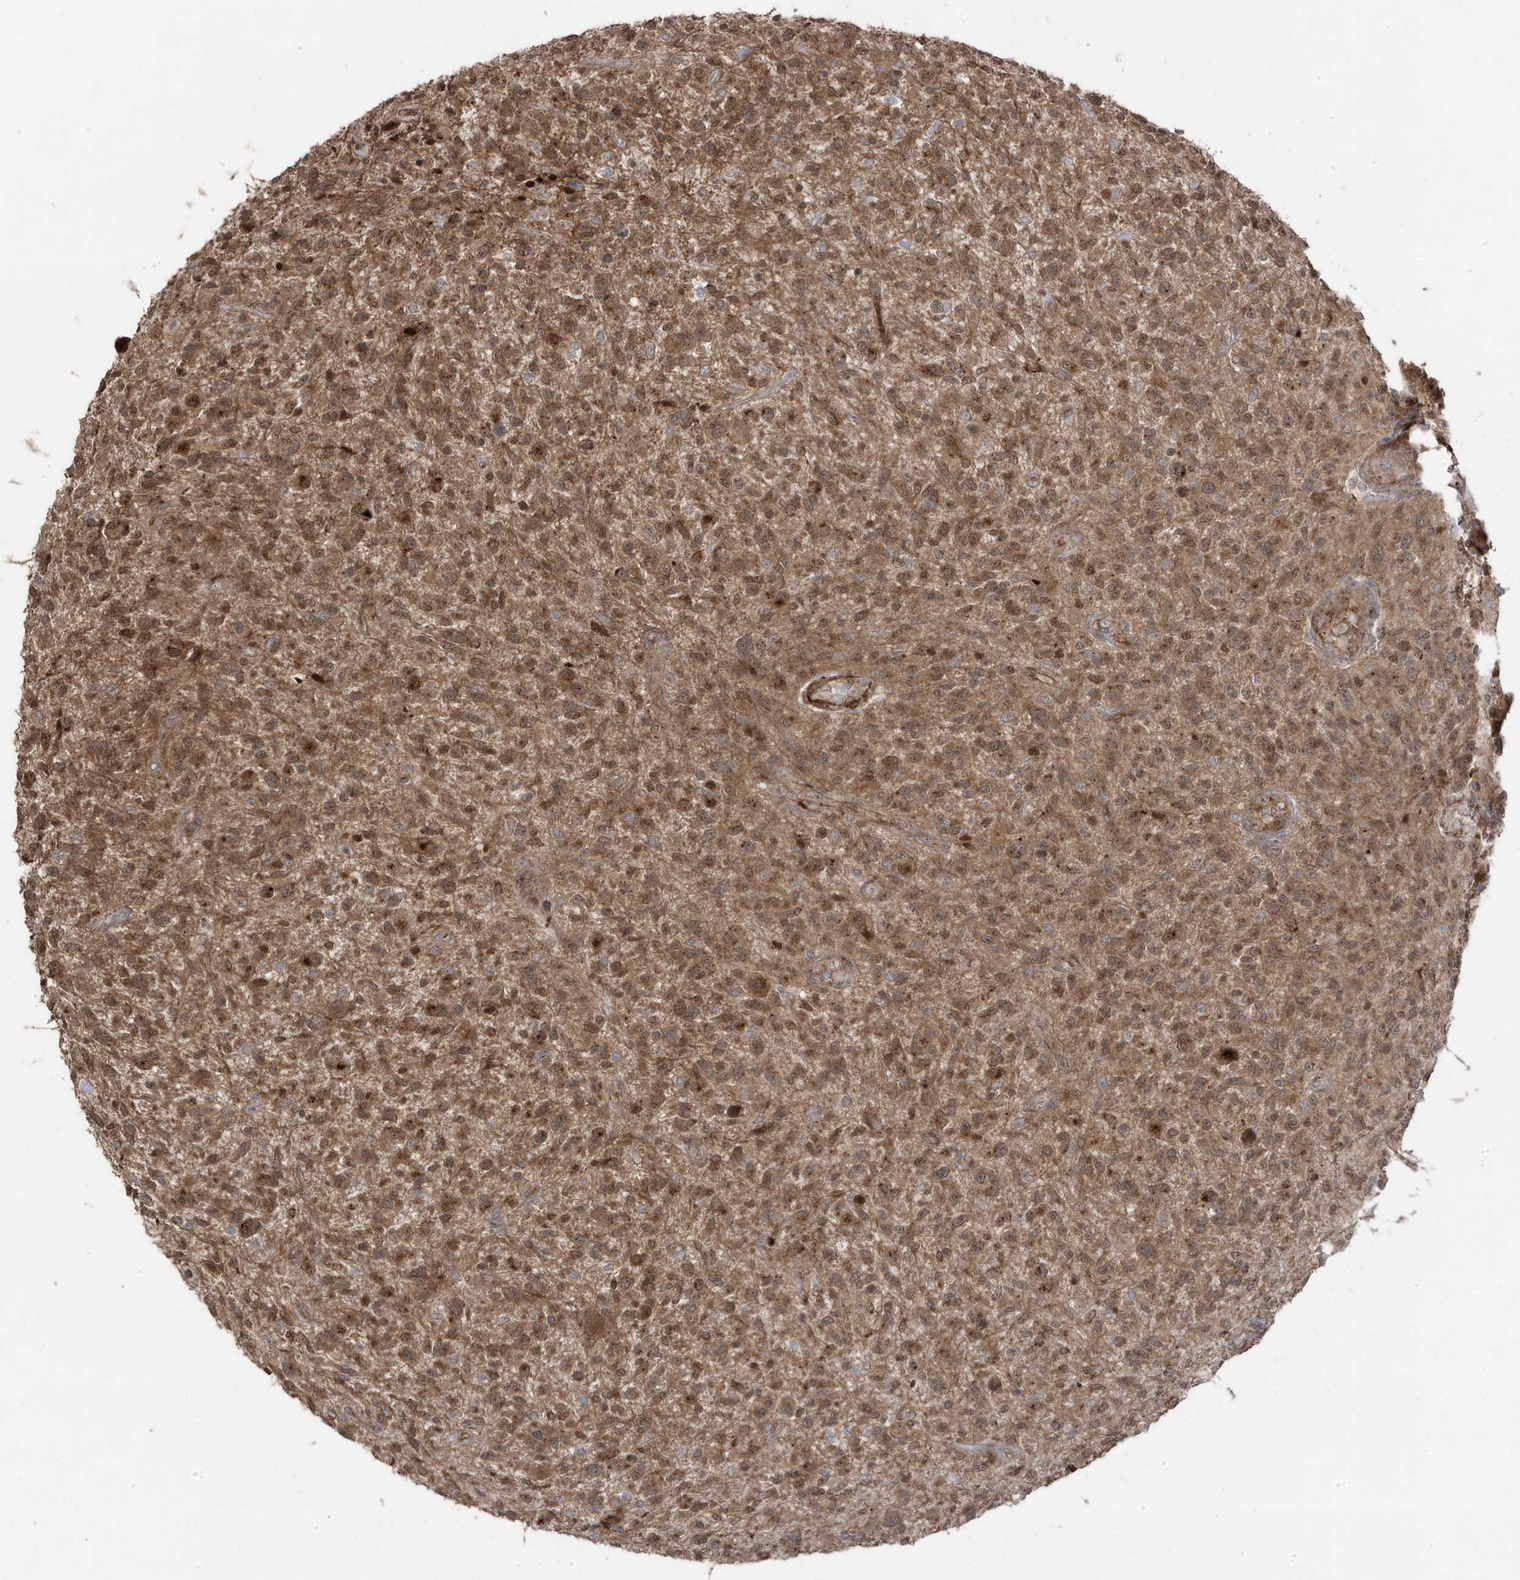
{"staining": {"intensity": "moderate", "quantity": "25%-75%", "location": "cytoplasmic/membranous,nuclear"}, "tissue": "glioma", "cell_type": "Tumor cells", "image_type": "cancer", "snomed": [{"axis": "morphology", "description": "Glioma, malignant, High grade"}, {"axis": "topography", "description": "Brain"}], "caption": "A high-resolution micrograph shows immunohistochemistry (IHC) staining of glioma, which reveals moderate cytoplasmic/membranous and nuclear staining in about 25%-75% of tumor cells.", "gene": "CETN3", "patient": {"sex": "male", "age": 47}}